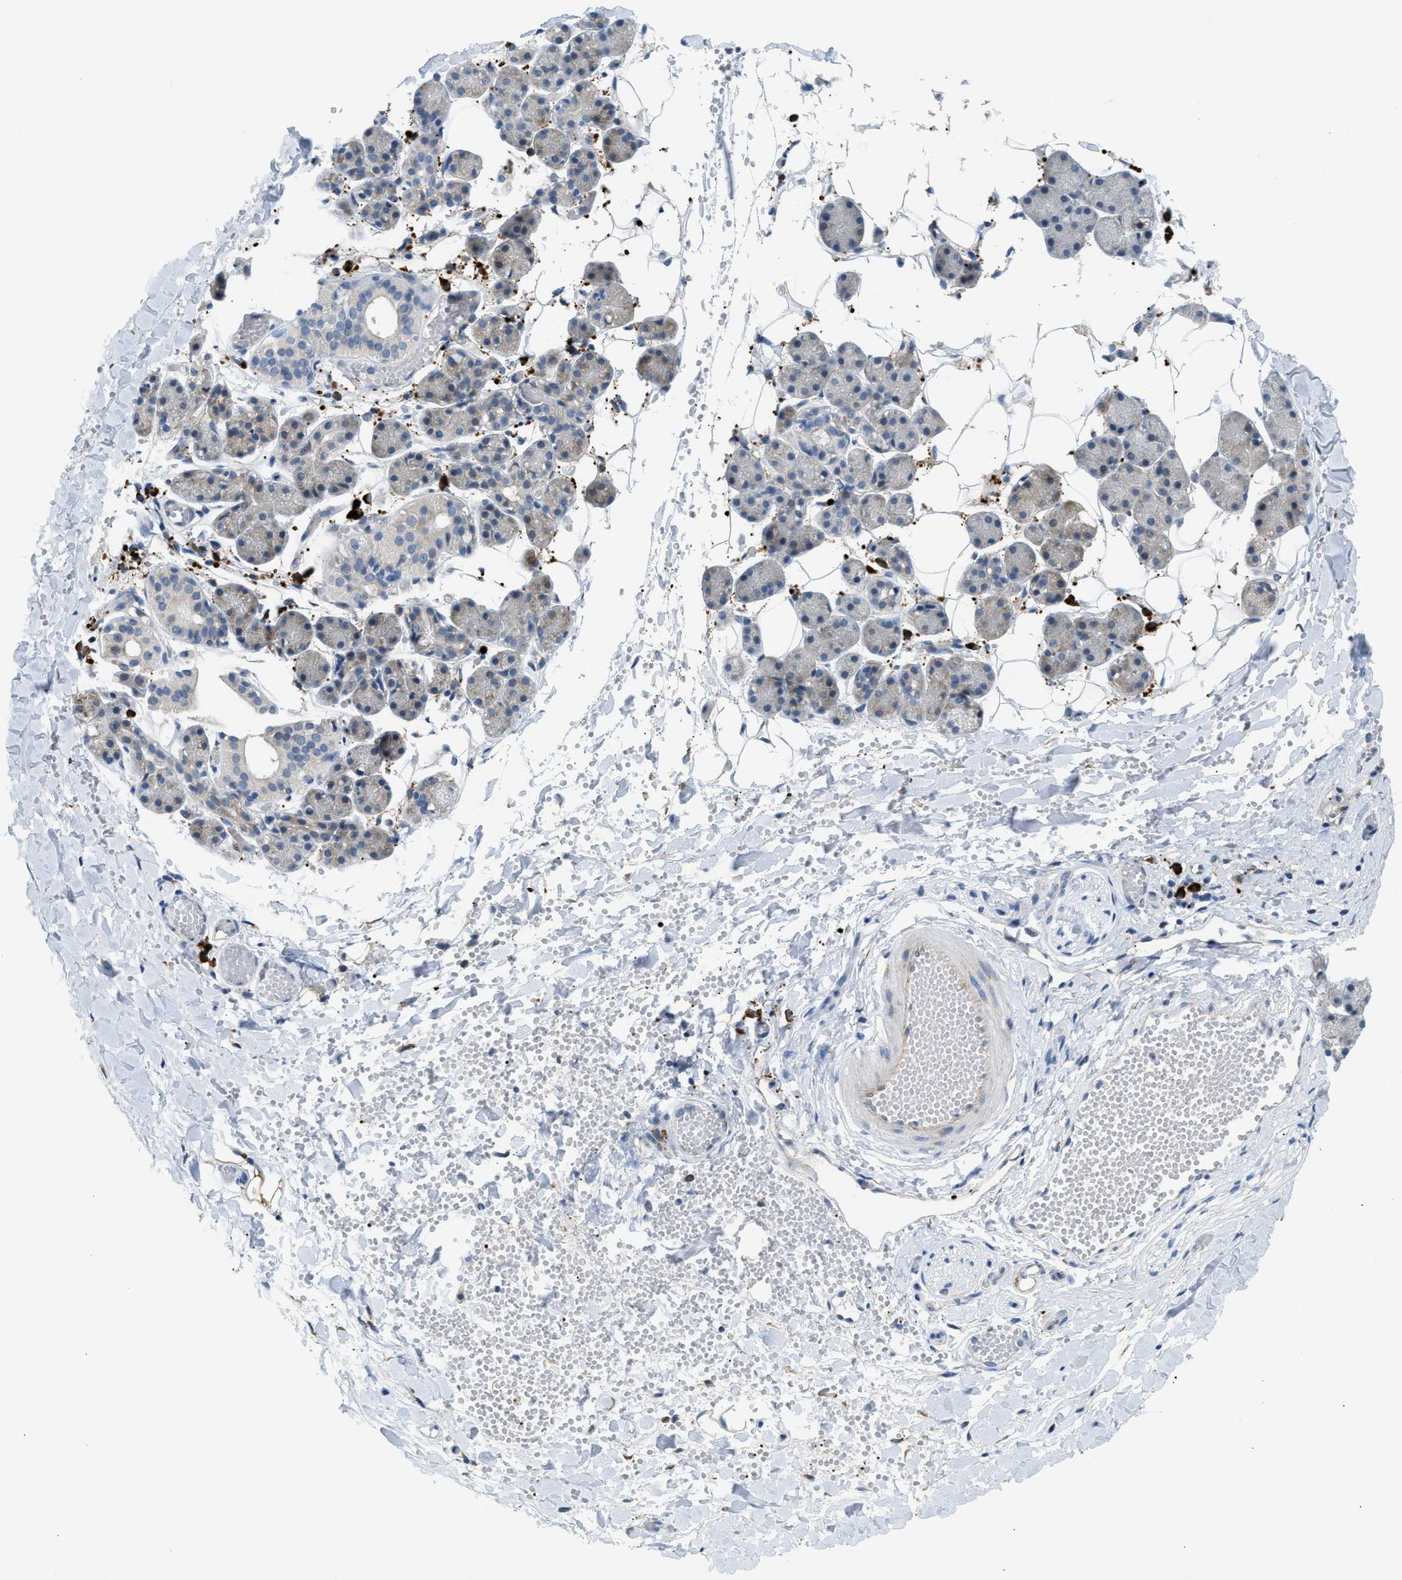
{"staining": {"intensity": "negative", "quantity": "none", "location": "none"}, "tissue": "salivary gland", "cell_type": "Glandular cells", "image_type": "normal", "snomed": [{"axis": "morphology", "description": "Normal tissue, NOS"}, {"axis": "topography", "description": "Salivary gland"}], "caption": "This is an immunohistochemistry (IHC) image of normal salivary gland. There is no staining in glandular cells.", "gene": "KCNC2", "patient": {"sex": "female", "age": 33}}